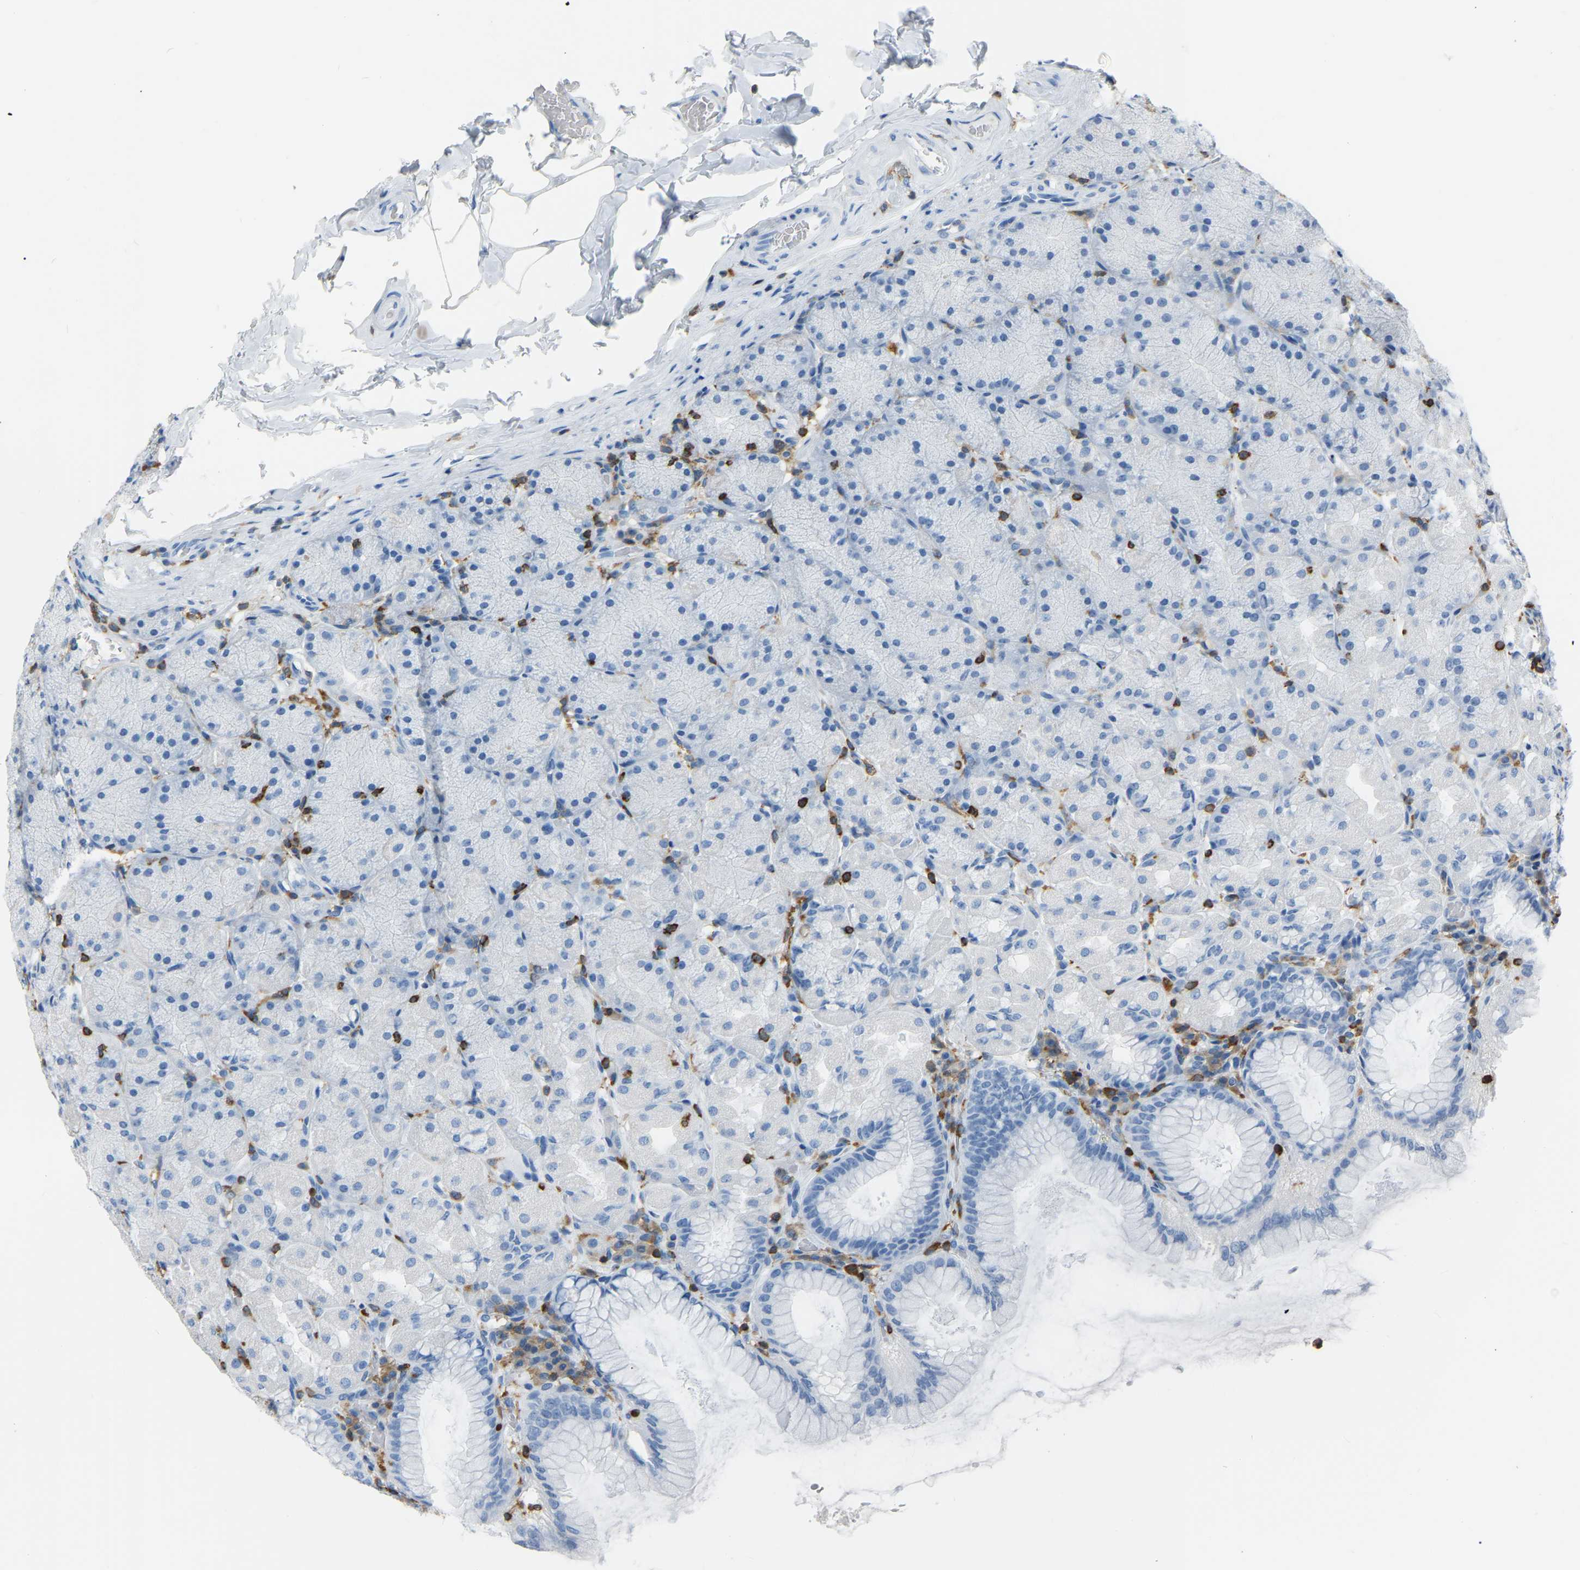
{"staining": {"intensity": "negative", "quantity": "none", "location": "none"}, "tissue": "stomach", "cell_type": "Glandular cells", "image_type": "normal", "snomed": [{"axis": "morphology", "description": "Normal tissue, NOS"}, {"axis": "topography", "description": "Stomach, upper"}], "caption": "Human stomach stained for a protein using immunohistochemistry displays no expression in glandular cells.", "gene": "ARHGAP45", "patient": {"sex": "female", "age": 56}}